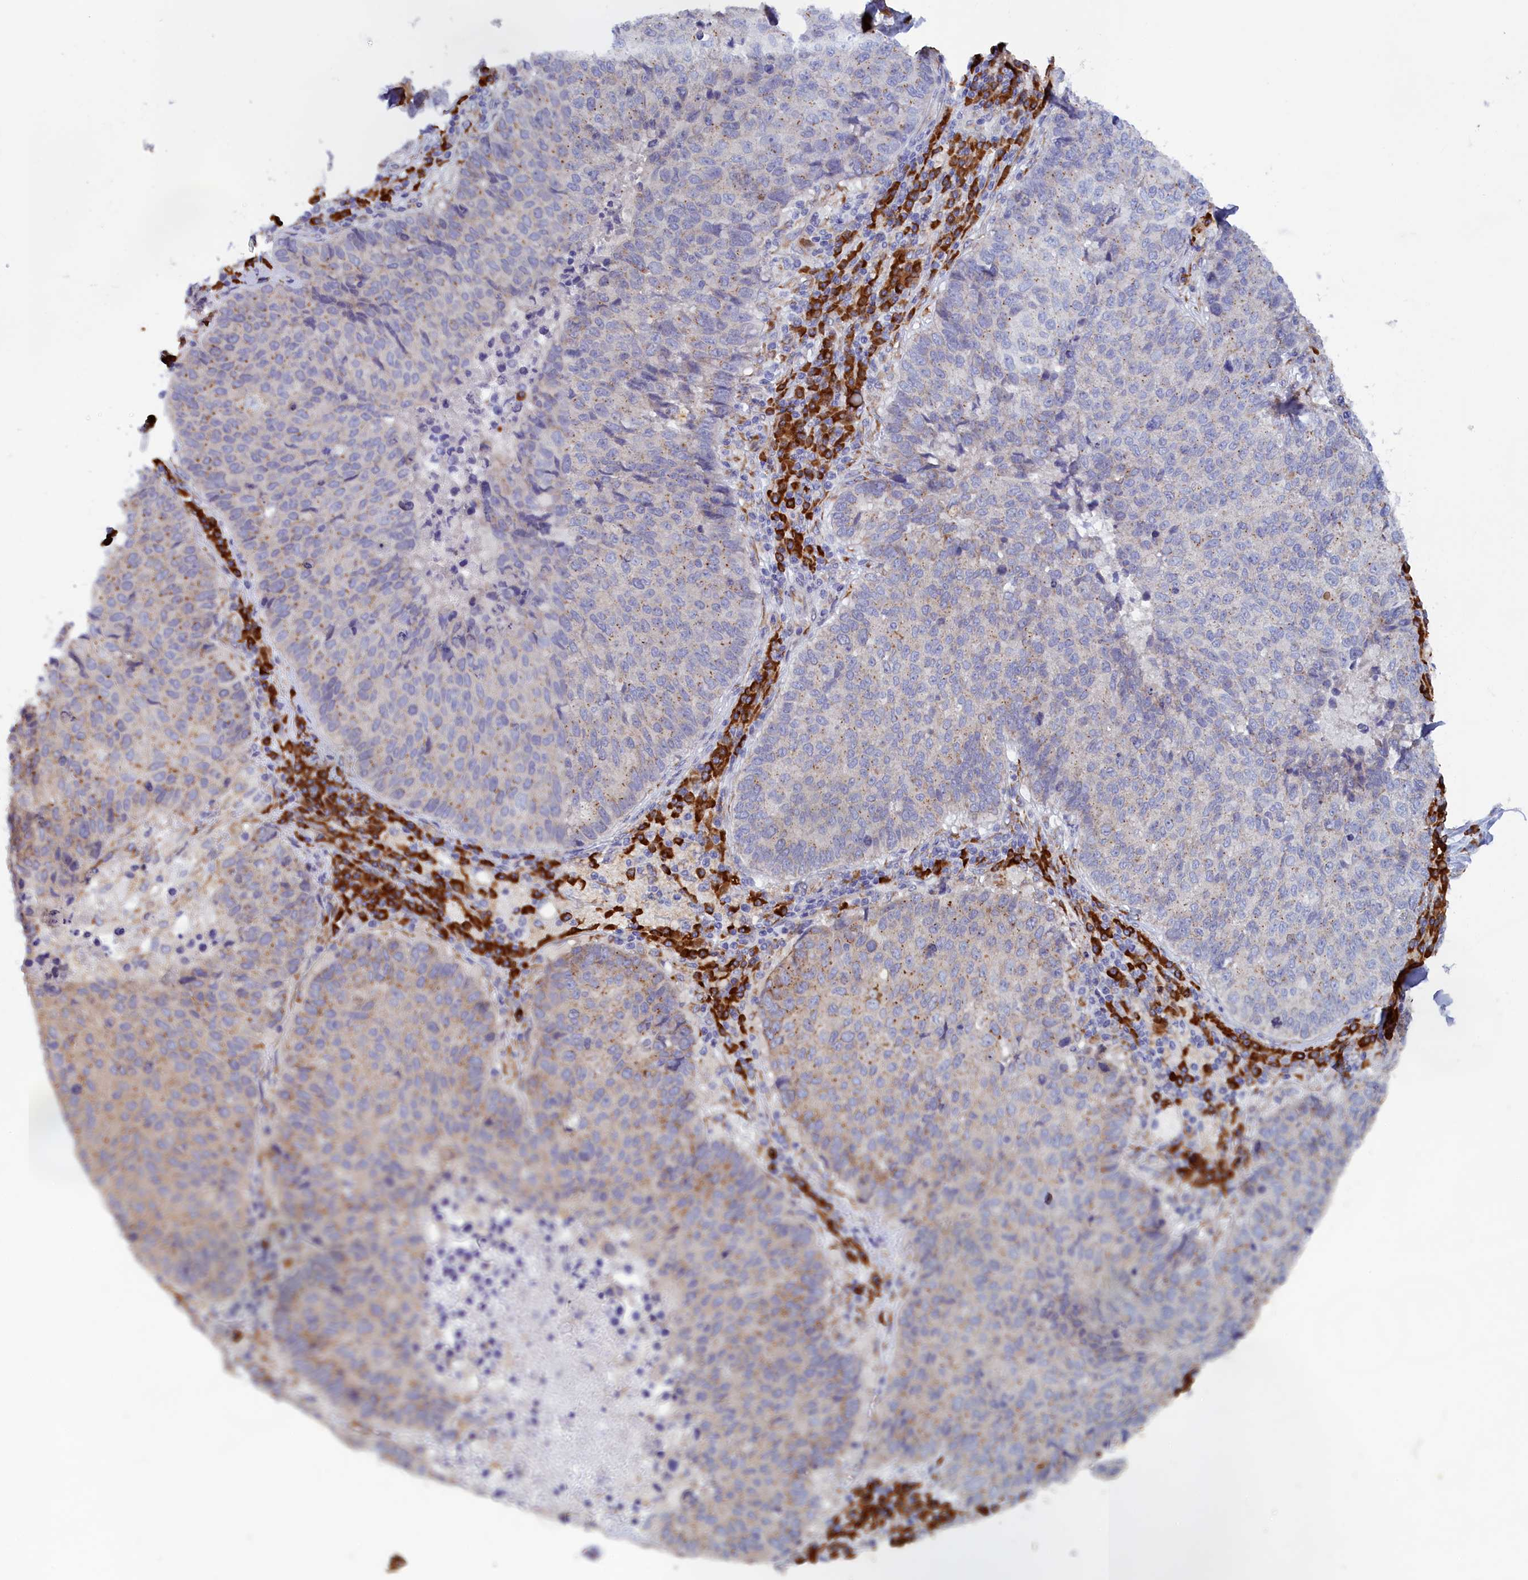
{"staining": {"intensity": "moderate", "quantity": "<25%", "location": "cytoplasmic/membranous"}, "tissue": "lung cancer", "cell_type": "Tumor cells", "image_type": "cancer", "snomed": [{"axis": "morphology", "description": "Squamous cell carcinoma, NOS"}, {"axis": "topography", "description": "Lung"}], "caption": "A brown stain shows moderate cytoplasmic/membranous staining of a protein in lung cancer tumor cells. (DAB IHC with brightfield microscopy, high magnification).", "gene": "CCDC68", "patient": {"sex": "male", "age": 73}}